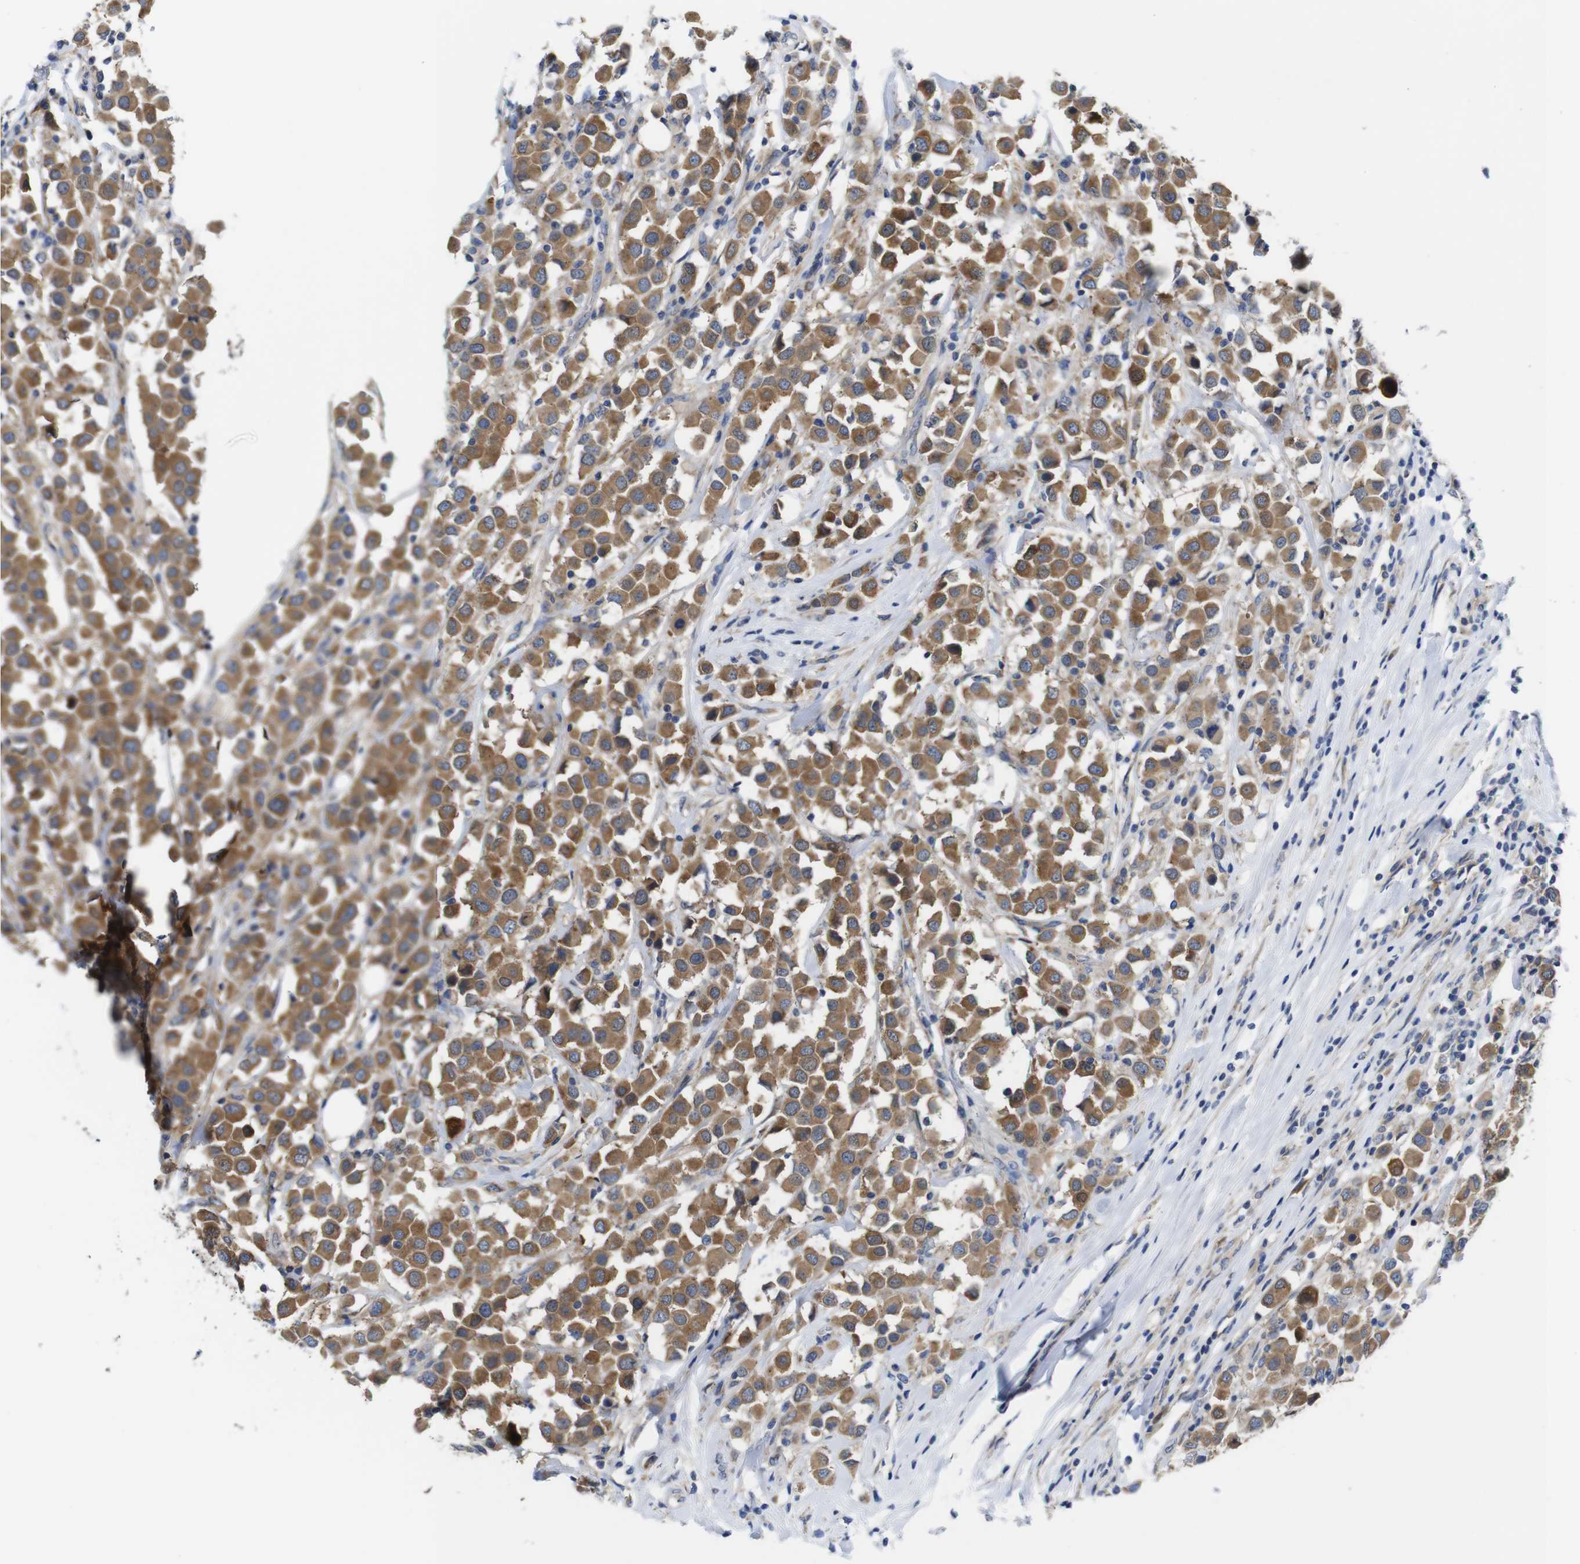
{"staining": {"intensity": "moderate", "quantity": ">75%", "location": "cytoplasmic/membranous"}, "tissue": "breast cancer", "cell_type": "Tumor cells", "image_type": "cancer", "snomed": [{"axis": "morphology", "description": "Duct carcinoma"}, {"axis": "topography", "description": "Breast"}], "caption": "Protein staining reveals moderate cytoplasmic/membranous expression in approximately >75% of tumor cells in breast invasive ductal carcinoma.", "gene": "DDRGK1", "patient": {"sex": "female", "age": 61}}